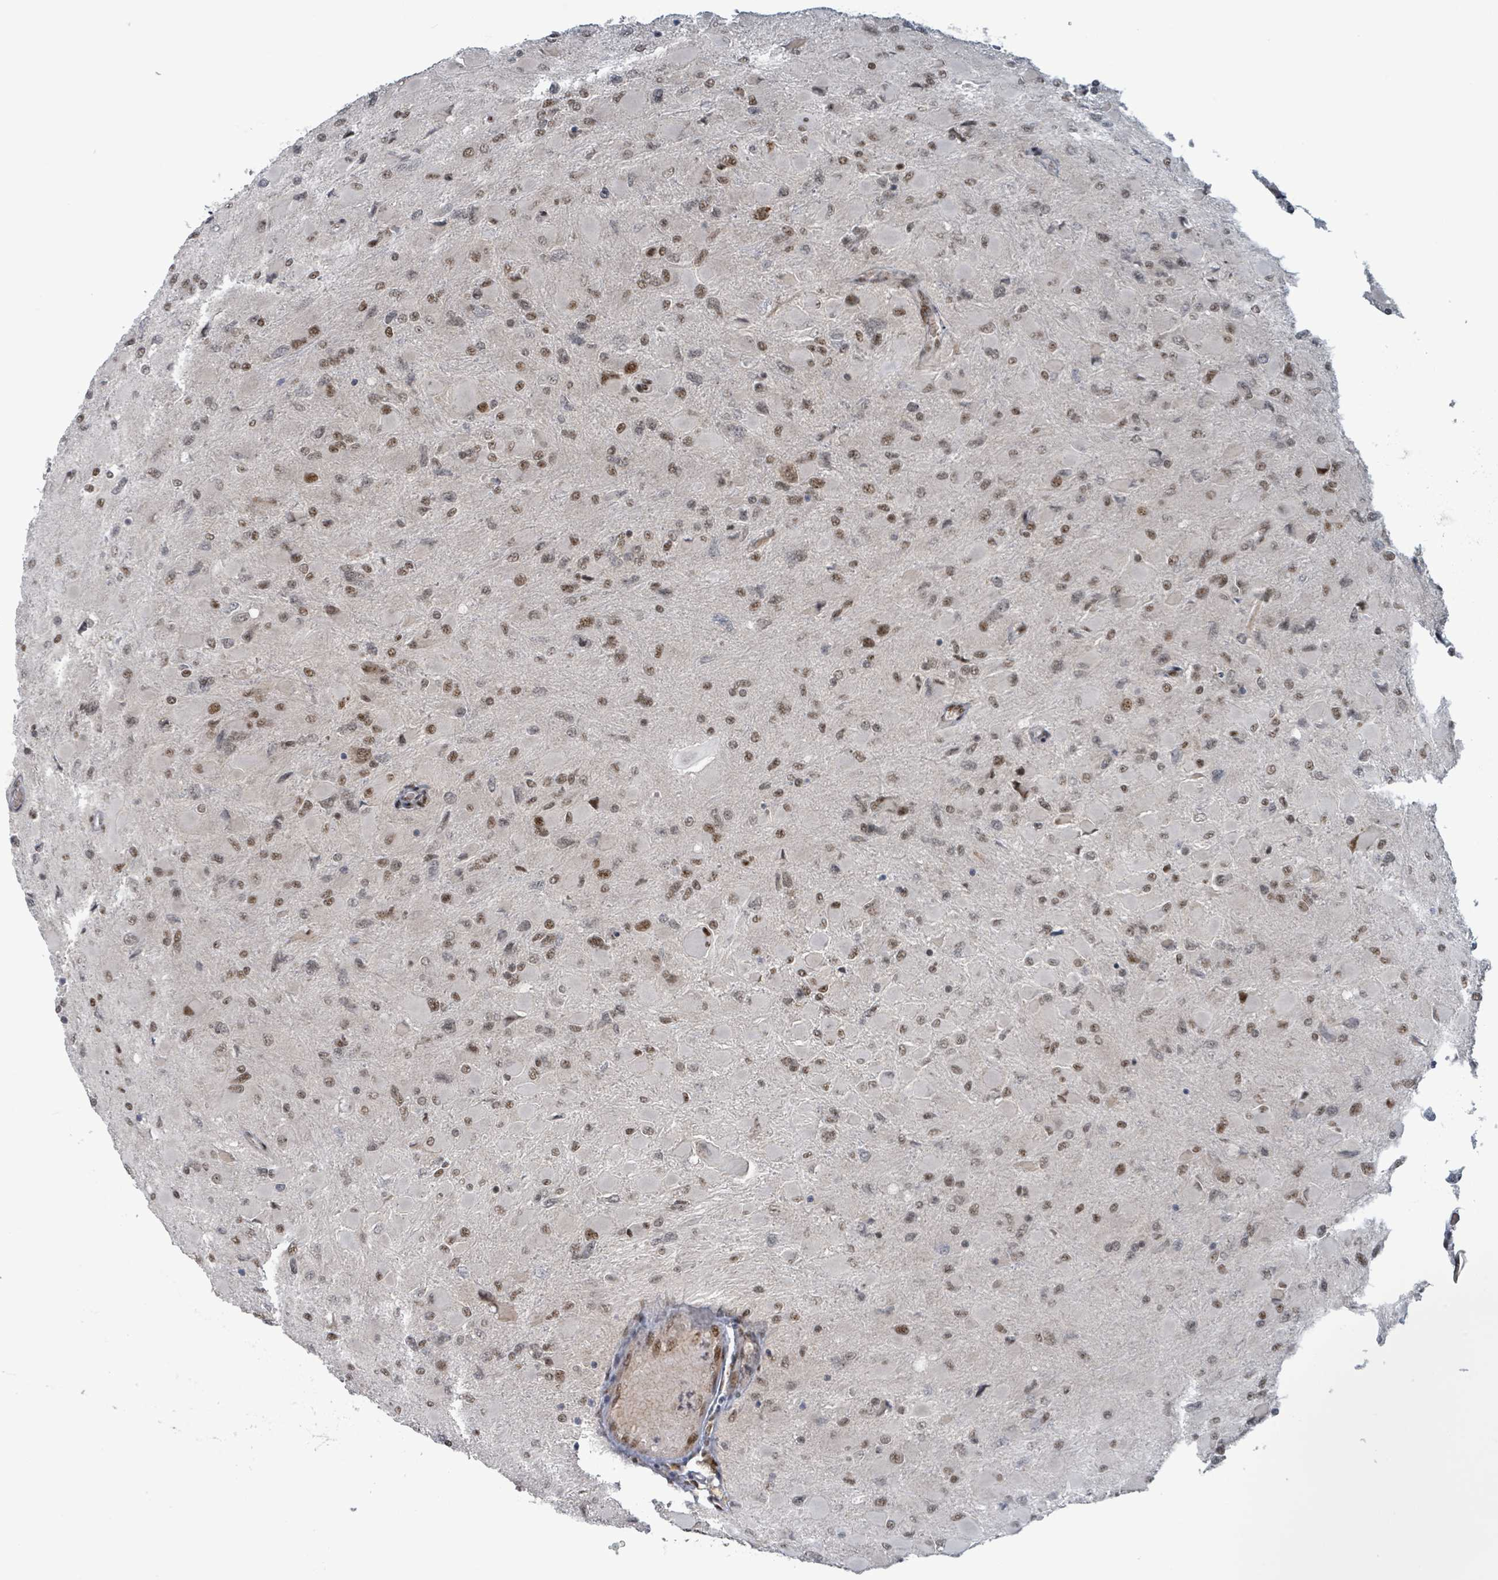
{"staining": {"intensity": "moderate", "quantity": ">75%", "location": "nuclear"}, "tissue": "glioma", "cell_type": "Tumor cells", "image_type": "cancer", "snomed": [{"axis": "morphology", "description": "Glioma, malignant, High grade"}, {"axis": "topography", "description": "Cerebral cortex"}], "caption": "Moderate nuclear protein expression is seen in approximately >75% of tumor cells in malignant glioma (high-grade). Immunohistochemistry stains the protein of interest in brown and the nuclei are stained blue.", "gene": "KLF3", "patient": {"sex": "female", "age": 36}}